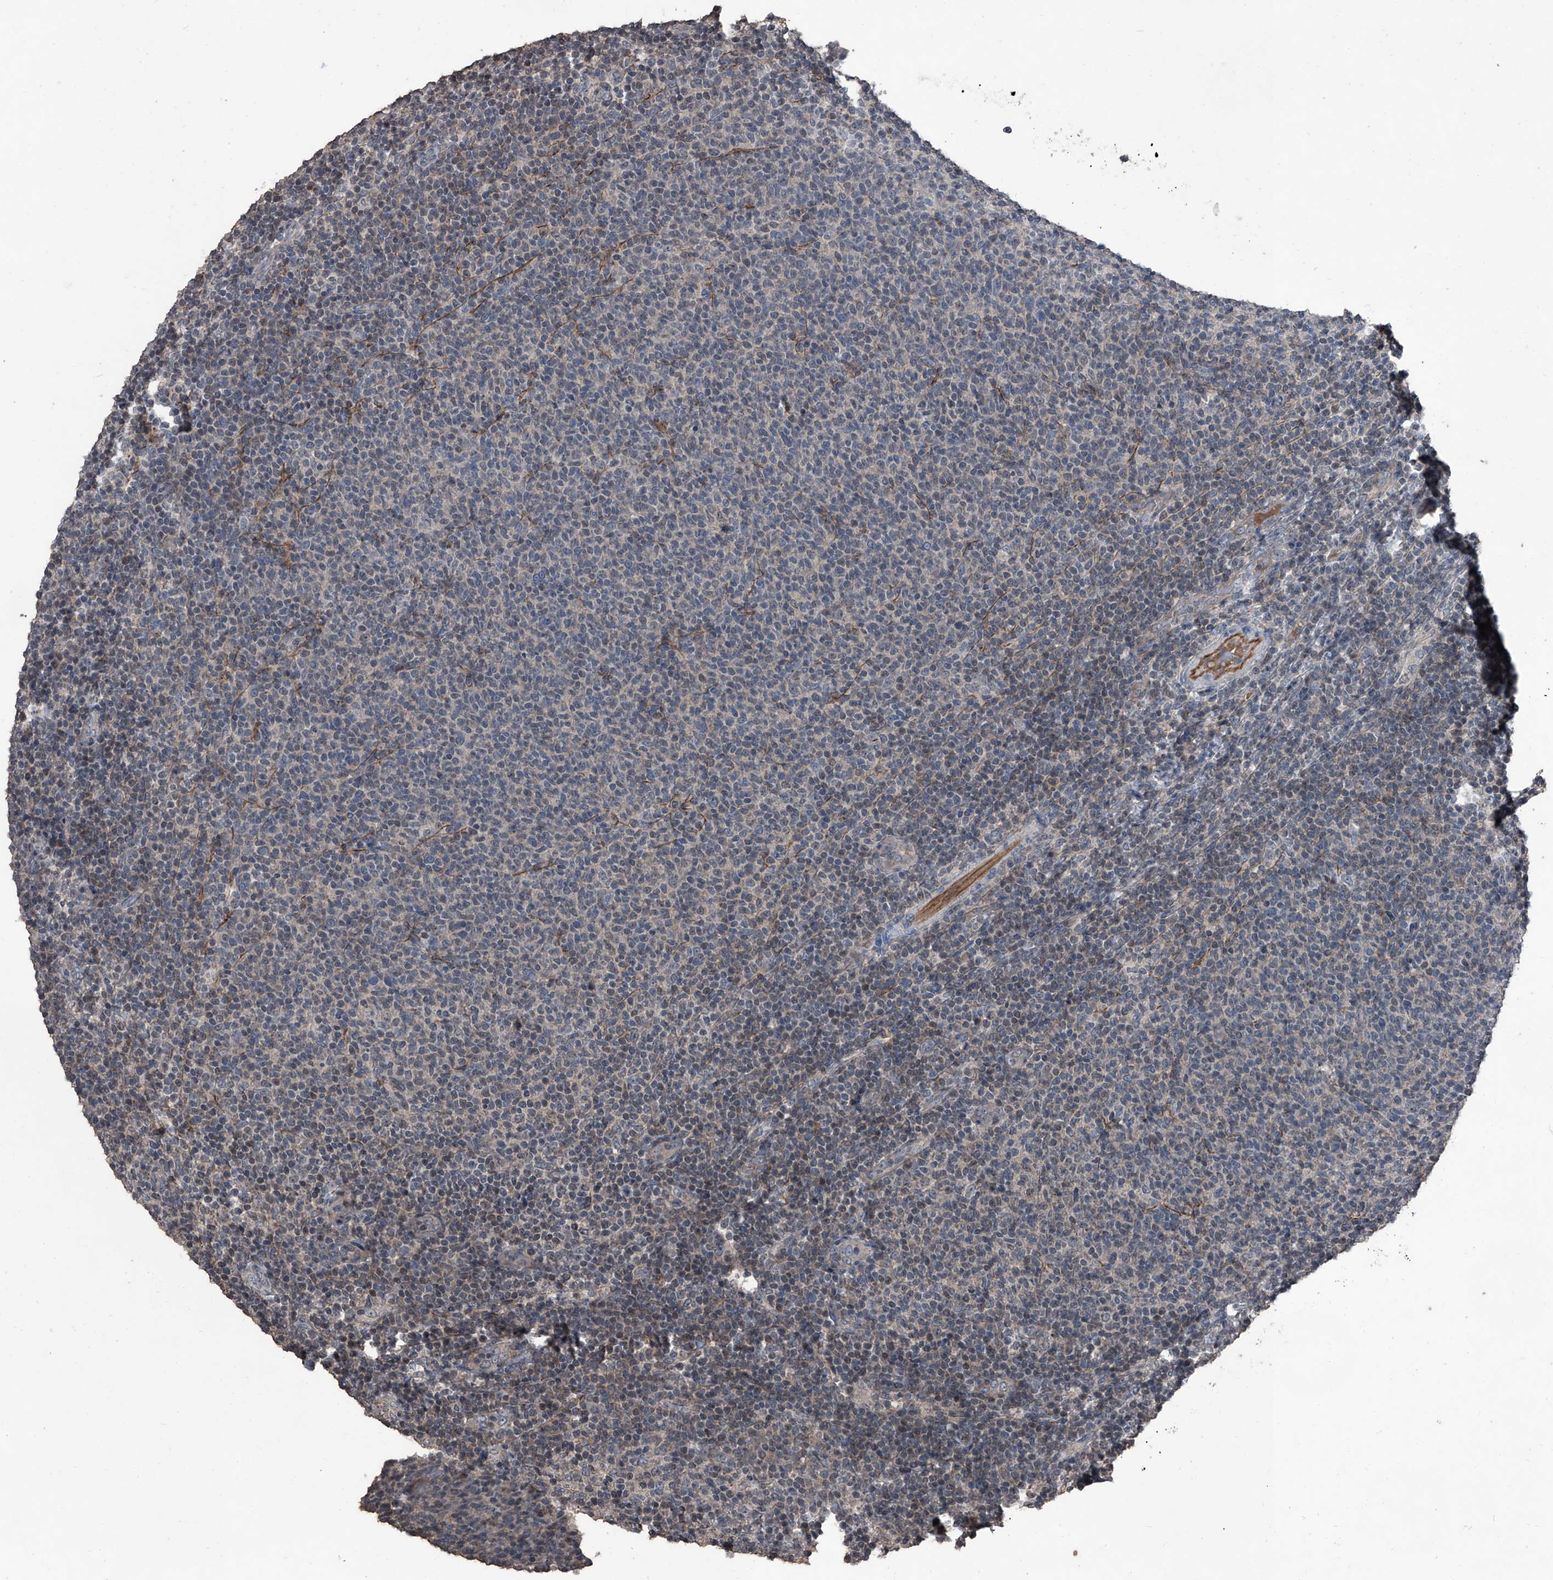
{"staining": {"intensity": "negative", "quantity": "none", "location": "none"}, "tissue": "lymphoma", "cell_type": "Tumor cells", "image_type": "cancer", "snomed": [{"axis": "morphology", "description": "Malignant lymphoma, non-Hodgkin's type, Low grade"}, {"axis": "topography", "description": "Lymph node"}], "caption": "Immunohistochemistry histopathology image of lymphoma stained for a protein (brown), which demonstrates no positivity in tumor cells.", "gene": "OARD1", "patient": {"sex": "male", "age": 66}}